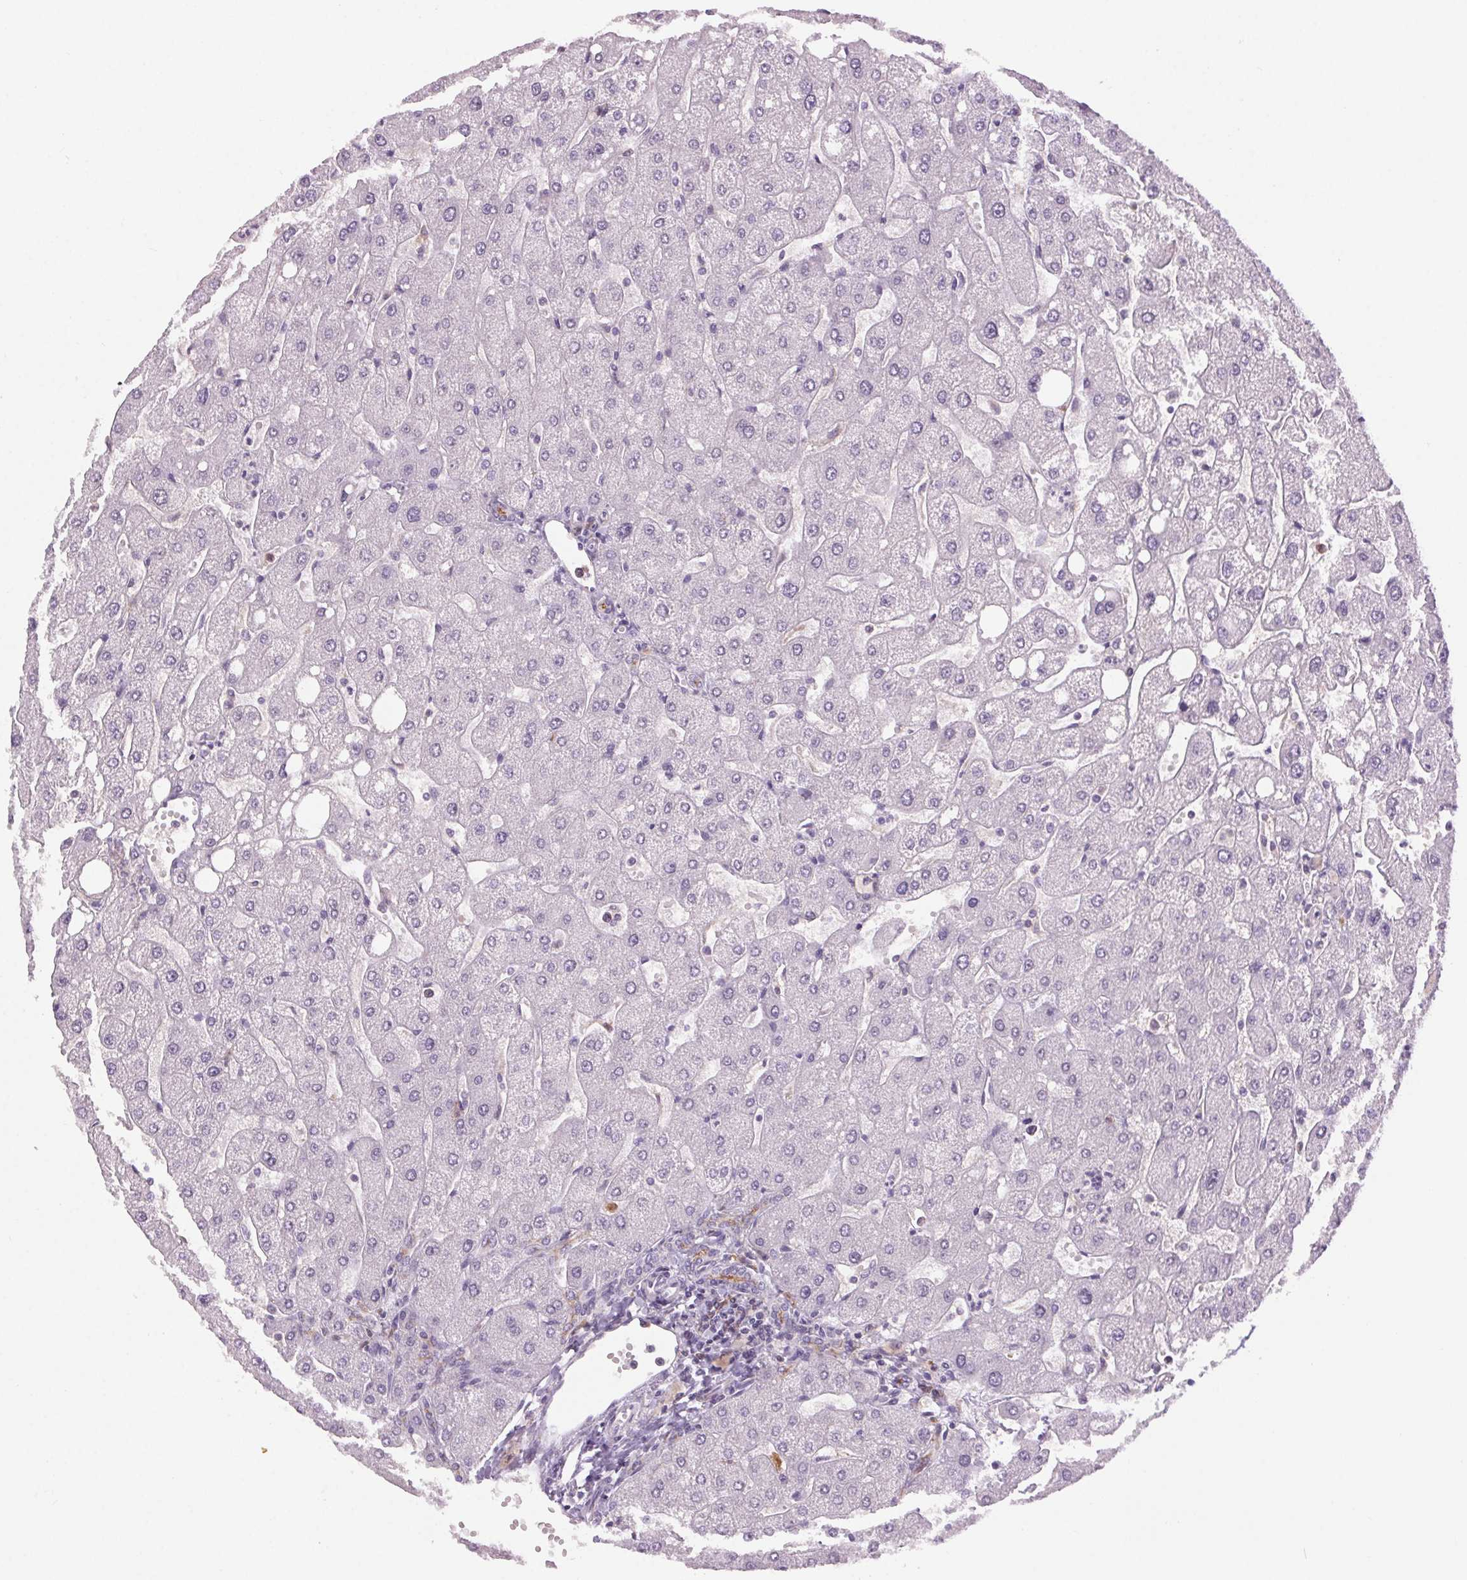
{"staining": {"intensity": "moderate", "quantity": "25%-75%", "location": "cytoplasmic/membranous"}, "tissue": "liver", "cell_type": "Cholangiocytes", "image_type": "normal", "snomed": [{"axis": "morphology", "description": "Normal tissue, NOS"}, {"axis": "topography", "description": "Liver"}], "caption": "Human liver stained for a protein (brown) shows moderate cytoplasmic/membranous positive positivity in about 25%-75% of cholangiocytes.", "gene": "SLC6A19", "patient": {"sex": "male", "age": 67}}